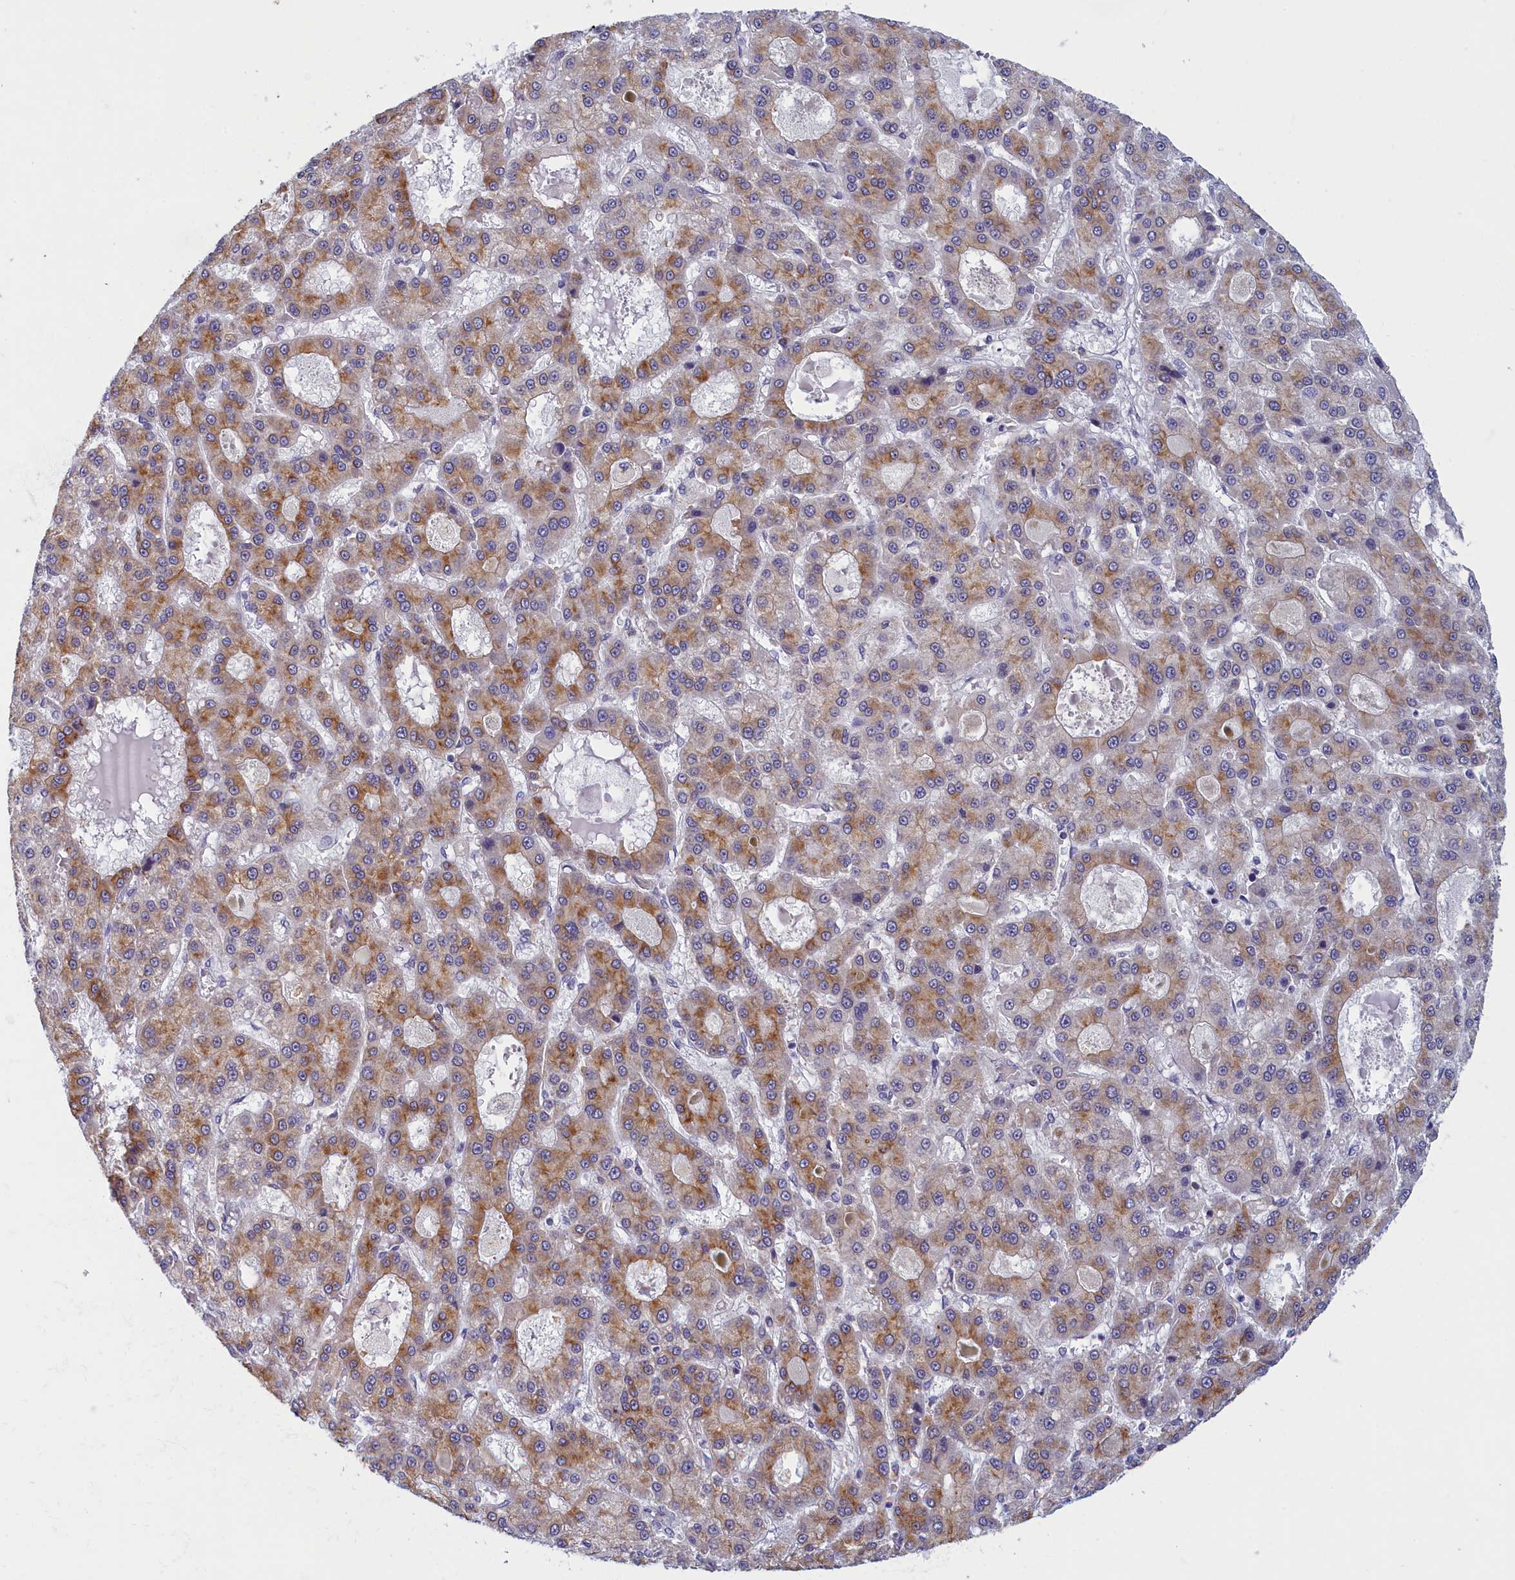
{"staining": {"intensity": "moderate", "quantity": "25%-75%", "location": "cytoplasmic/membranous"}, "tissue": "liver cancer", "cell_type": "Tumor cells", "image_type": "cancer", "snomed": [{"axis": "morphology", "description": "Carcinoma, Hepatocellular, NOS"}, {"axis": "topography", "description": "Liver"}], "caption": "Hepatocellular carcinoma (liver) was stained to show a protein in brown. There is medium levels of moderate cytoplasmic/membranous positivity in approximately 25%-75% of tumor cells.", "gene": "NOL10", "patient": {"sex": "male", "age": 70}}